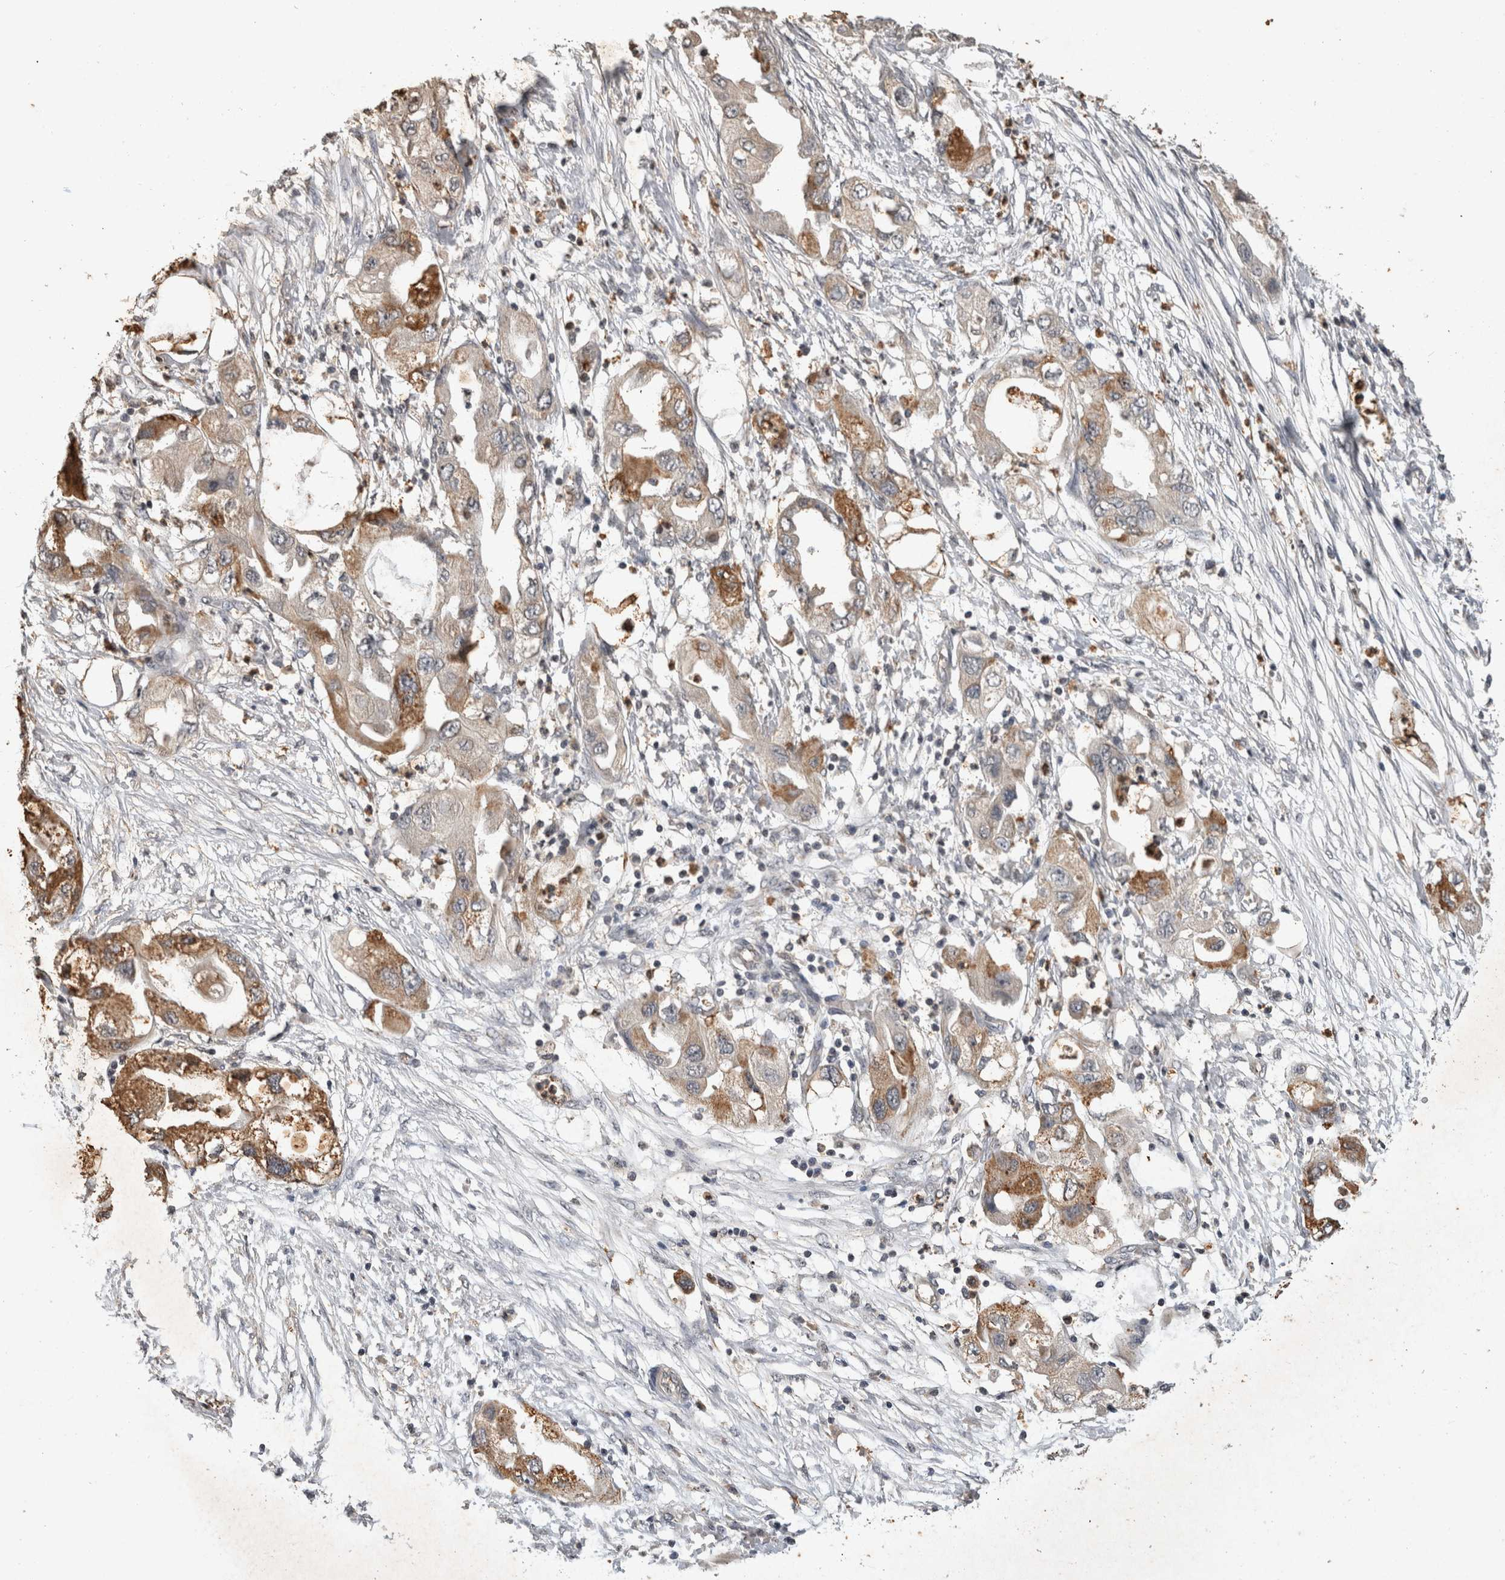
{"staining": {"intensity": "moderate", "quantity": "25%-75%", "location": "cytoplasmic/membranous"}, "tissue": "endometrial cancer", "cell_type": "Tumor cells", "image_type": "cancer", "snomed": [{"axis": "morphology", "description": "Adenocarcinoma, NOS"}, {"axis": "morphology", "description": "Adenocarcinoma, metastatic, NOS"}, {"axis": "topography", "description": "Adipose tissue"}, {"axis": "topography", "description": "Endometrium"}], "caption": "Human endometrial cancer stained for a protein (brown) displays moderate cytoplasmic/membranous positive positivity in about 25%-75% of tumor cells.", "gene": "HRK", "patient": {"sex": "female", "age": 67}}